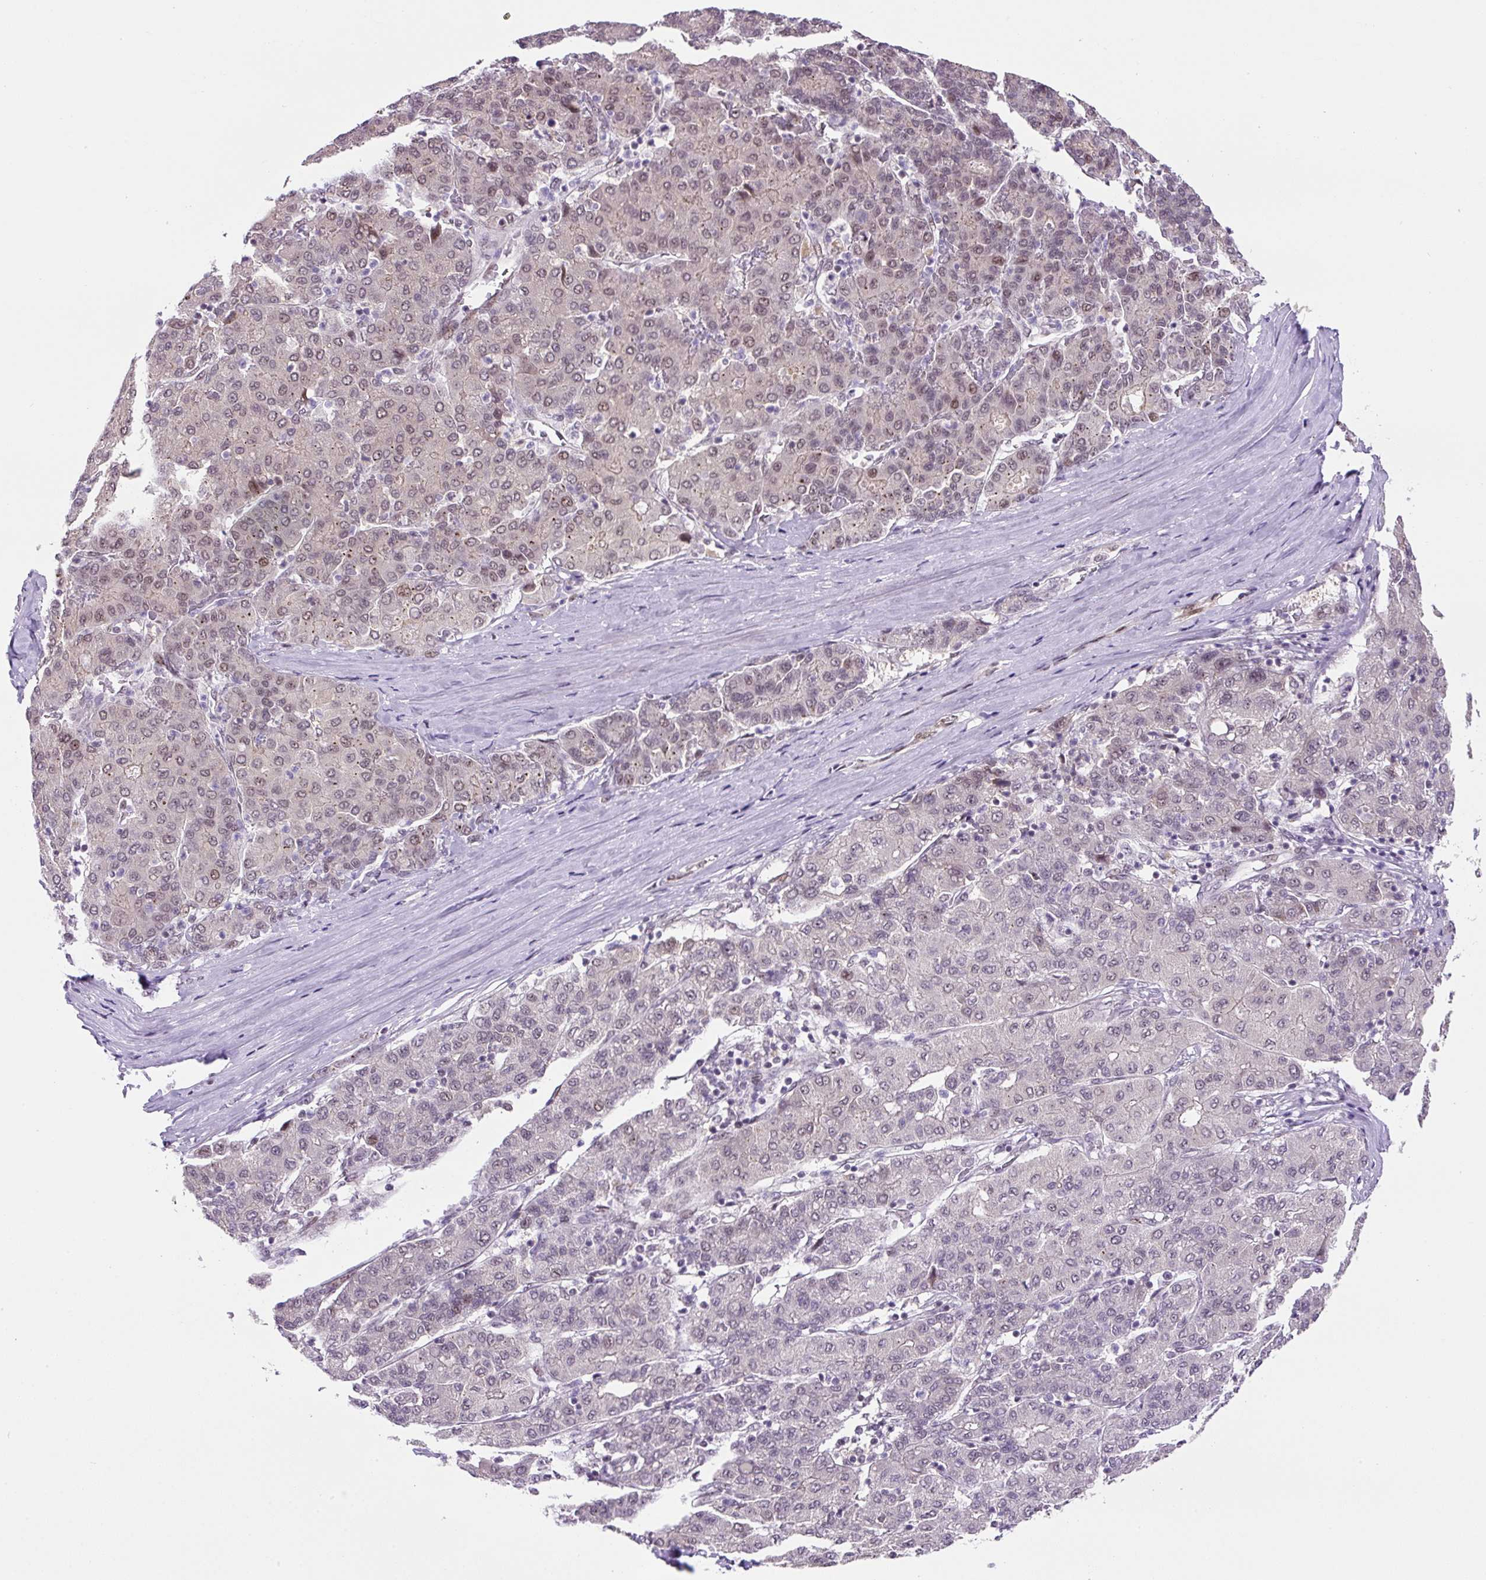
{"staining": {"intensity": "weak", "quantity": "<25%", "location": "nuclear"}, "tissue": "liver cancer", "cell_type": "Tumor cells", "image_type": "cancer", "snomed": [{"axis": "morphology", "description": "Carcinoma, Hepatocellular, NOS"}, {"axis": "topography", "description": "Liver"}], "caption": "High magnification brightfield microscopy of liver cancer stained with DAB (3,3'-diaminobenzidine) (brown) and counterstained with hematoxylin (blue): tumor cells show no significant positivity.", "gene": "TAF1A", "patient": {"sex": "male", "age": 65}}